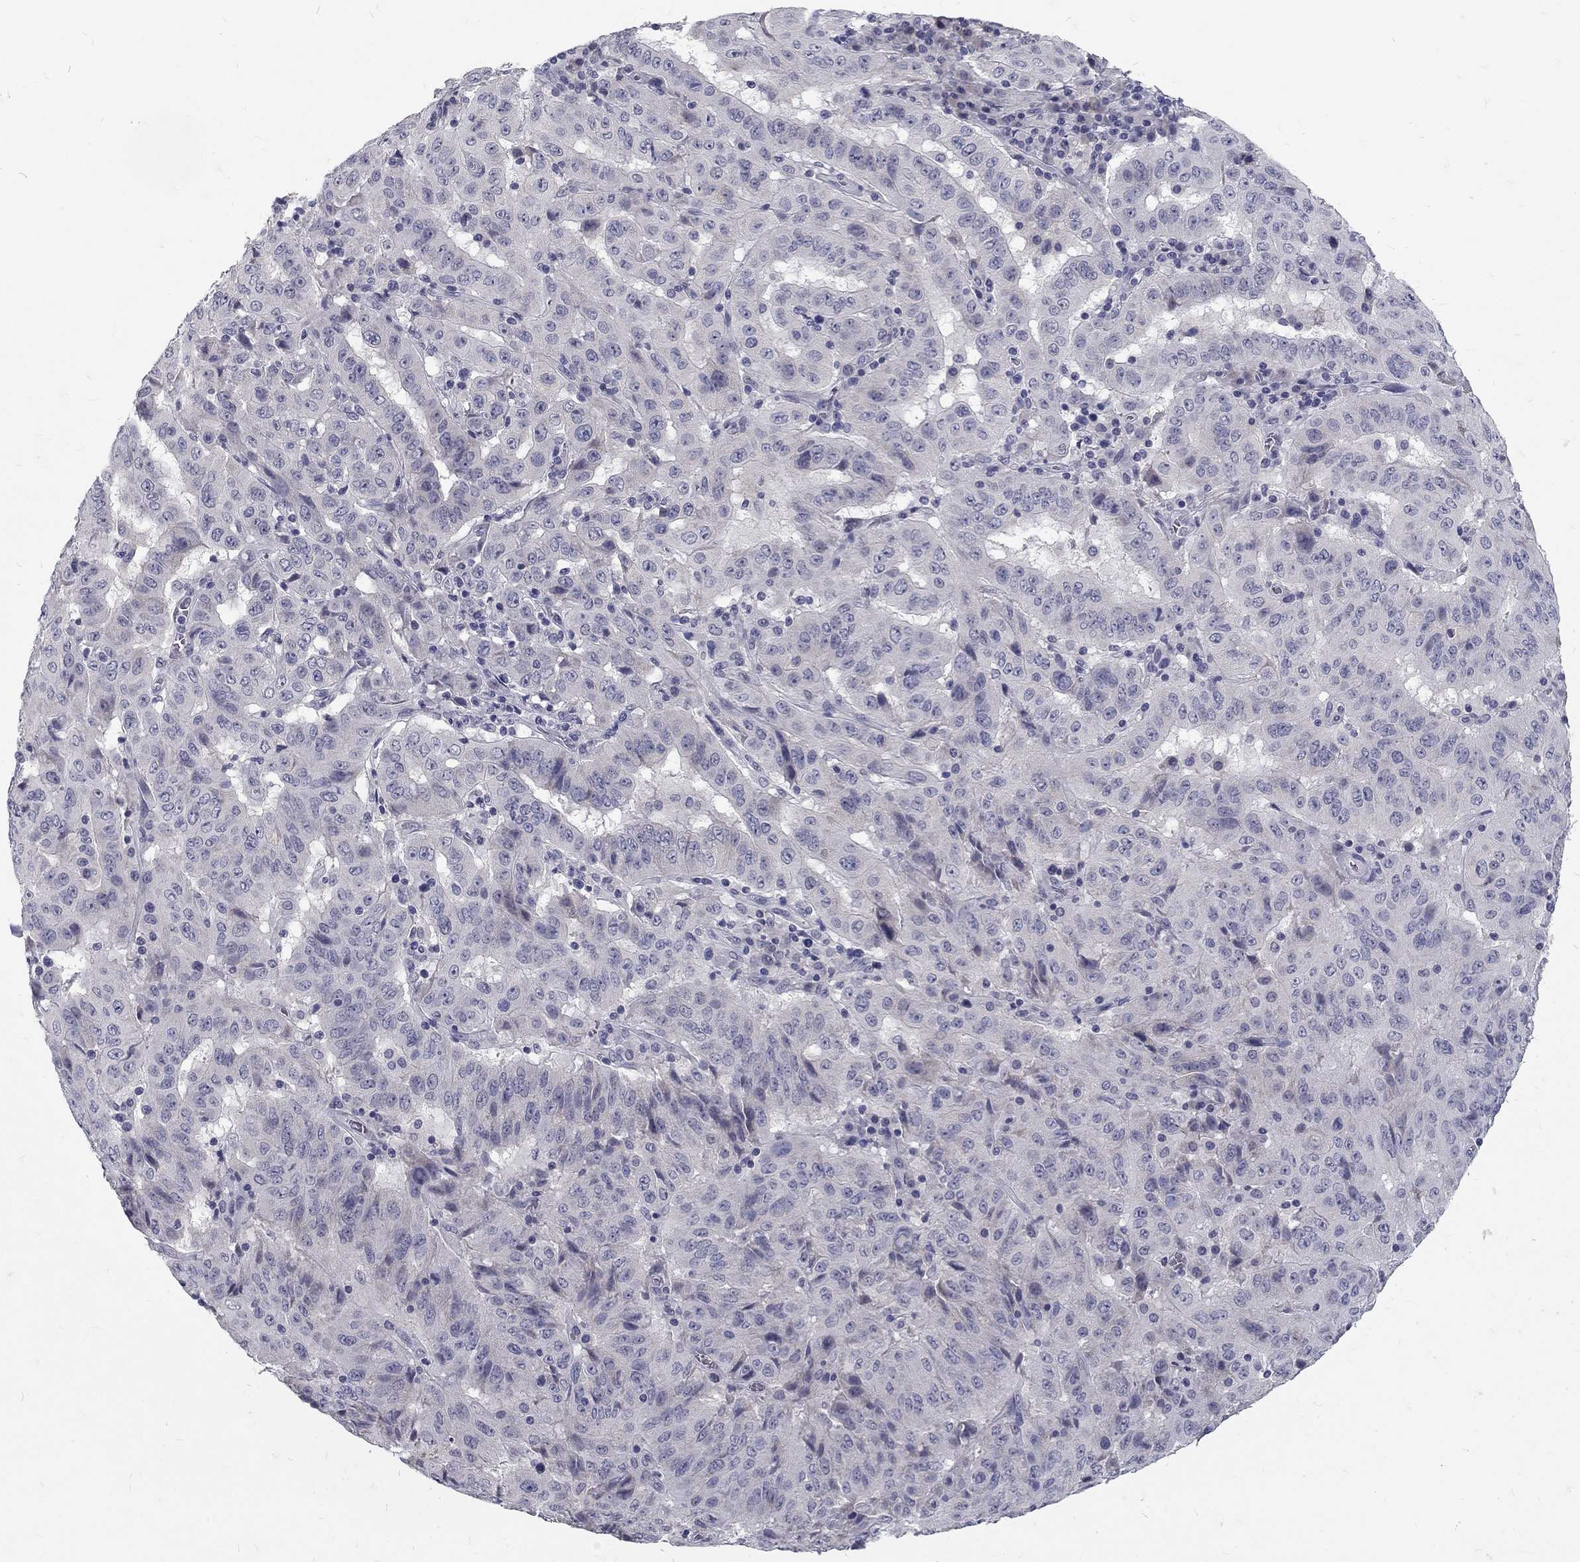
{"staining": {"intensity": "negative", "quantity": "none", "location": "none"}, "tissue": "pancreatic cancer", "cell_type": "Tumor cells", "image_type": "cancer", "snomed": [{"axis": "morphology", "description": "Adenocarcinoma, NOS"}, {"axis": "topography", "description": "Pancreas"}], "caption": "This photomicrograph is of pancreatic cancer stained with immunohistochemistry to label a protein in brown with the nuclei are counter-stained blue. There is no staining in tumor cells. The staining is performed using DAB brown chromogen with nuclei counter-stained in using hematoxylin.", "gene": "NOS1", "patient": {"sex": "male", "age": 63}}